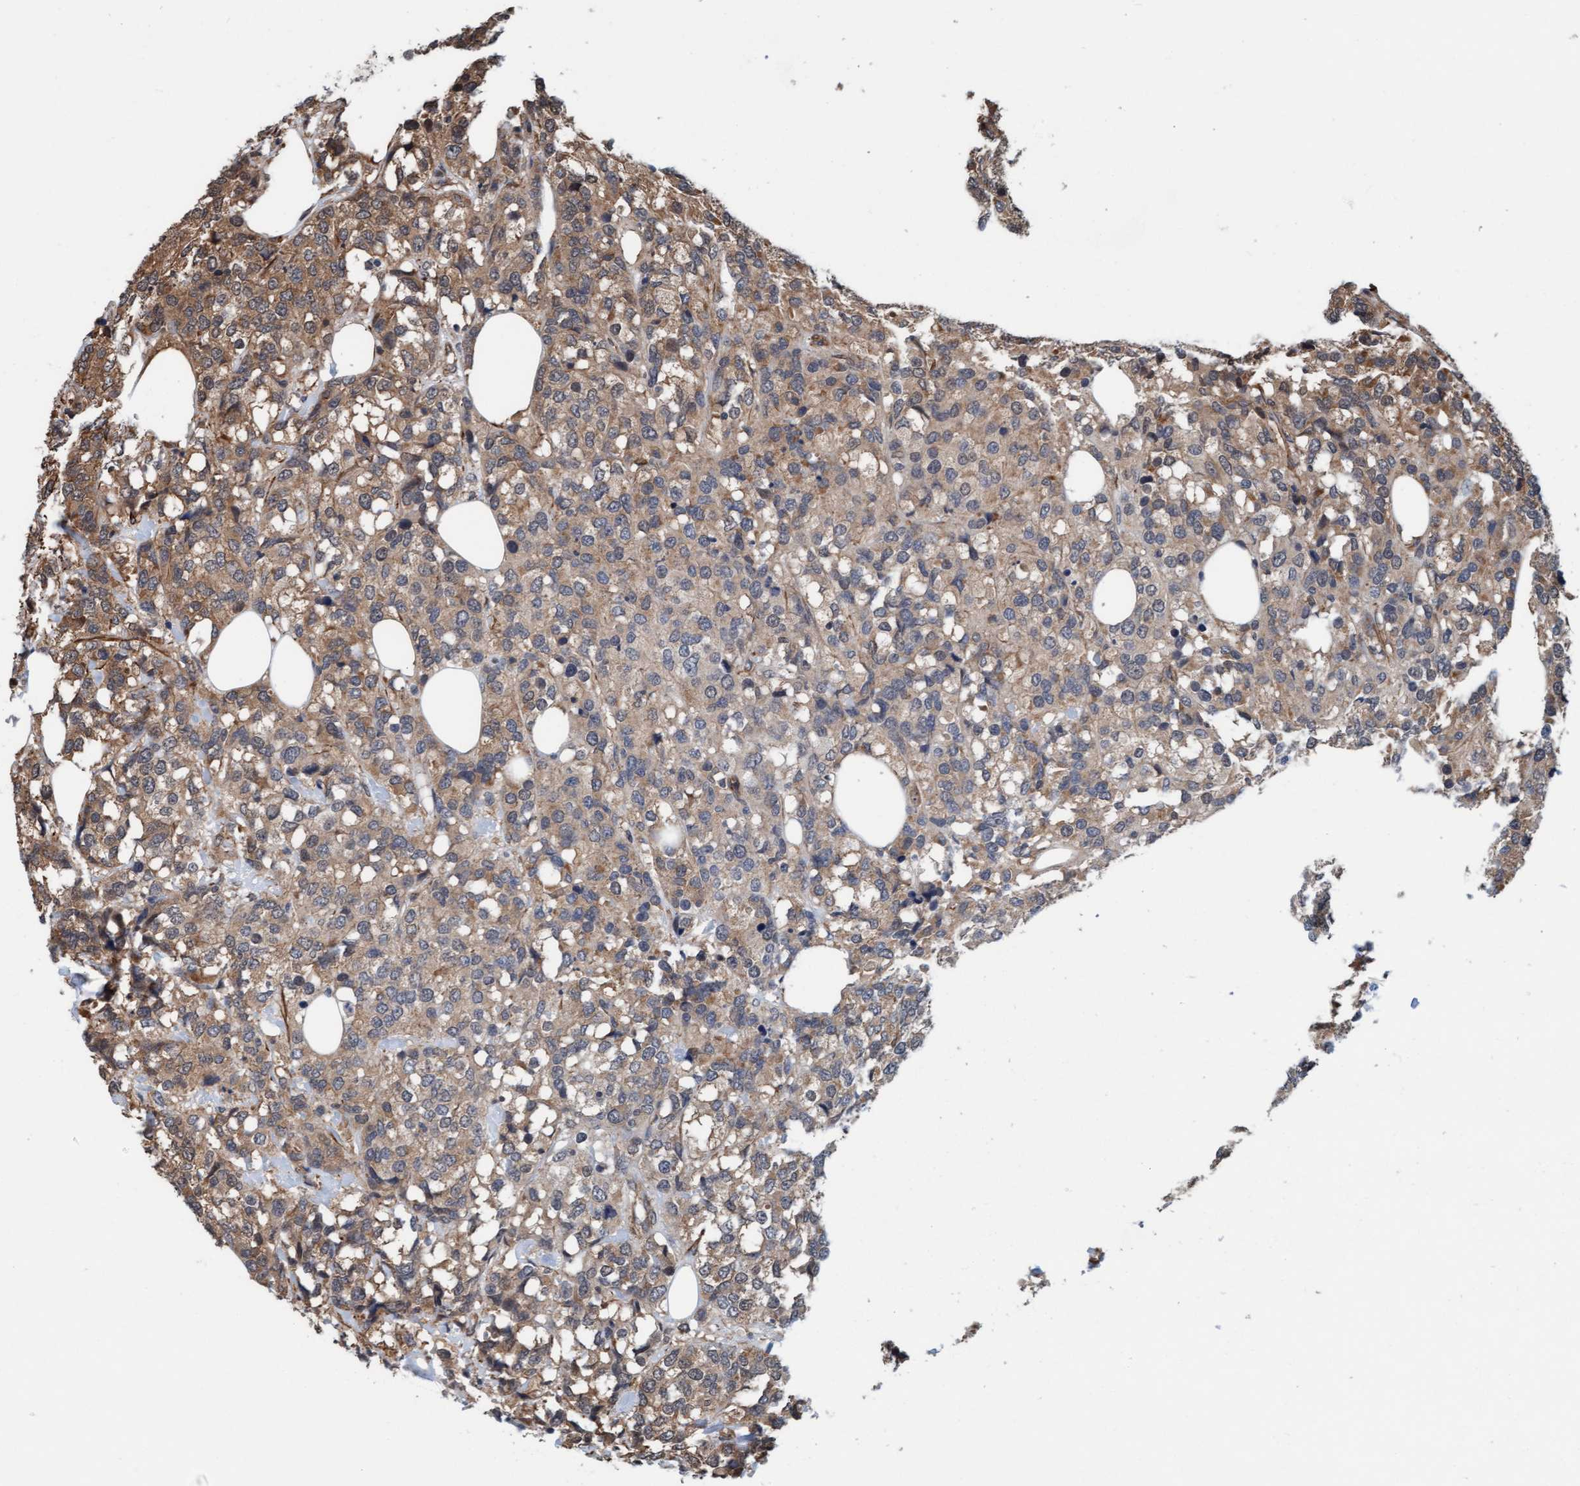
{"staining": {"intensity": "moderate", "quantity": "25%-75%", "location": "cytoplasmic/membranous"}, "tissue": "breast cancer", "cell_type": "Tumor cells", "image_type": "cancer", "snomed": [{"axis": "morphology", "description": "Lobular carcinoma"}, {"axis": "topography", "description": "Breast"}], "caption": "The photomicrograph shows a brown stain indicating the presence of a protein in the cytoplasmic/membranous of tumor cells in breast cancer.", "gene": "STXBP4", "patient": {"sex": "female", "age": 59}}